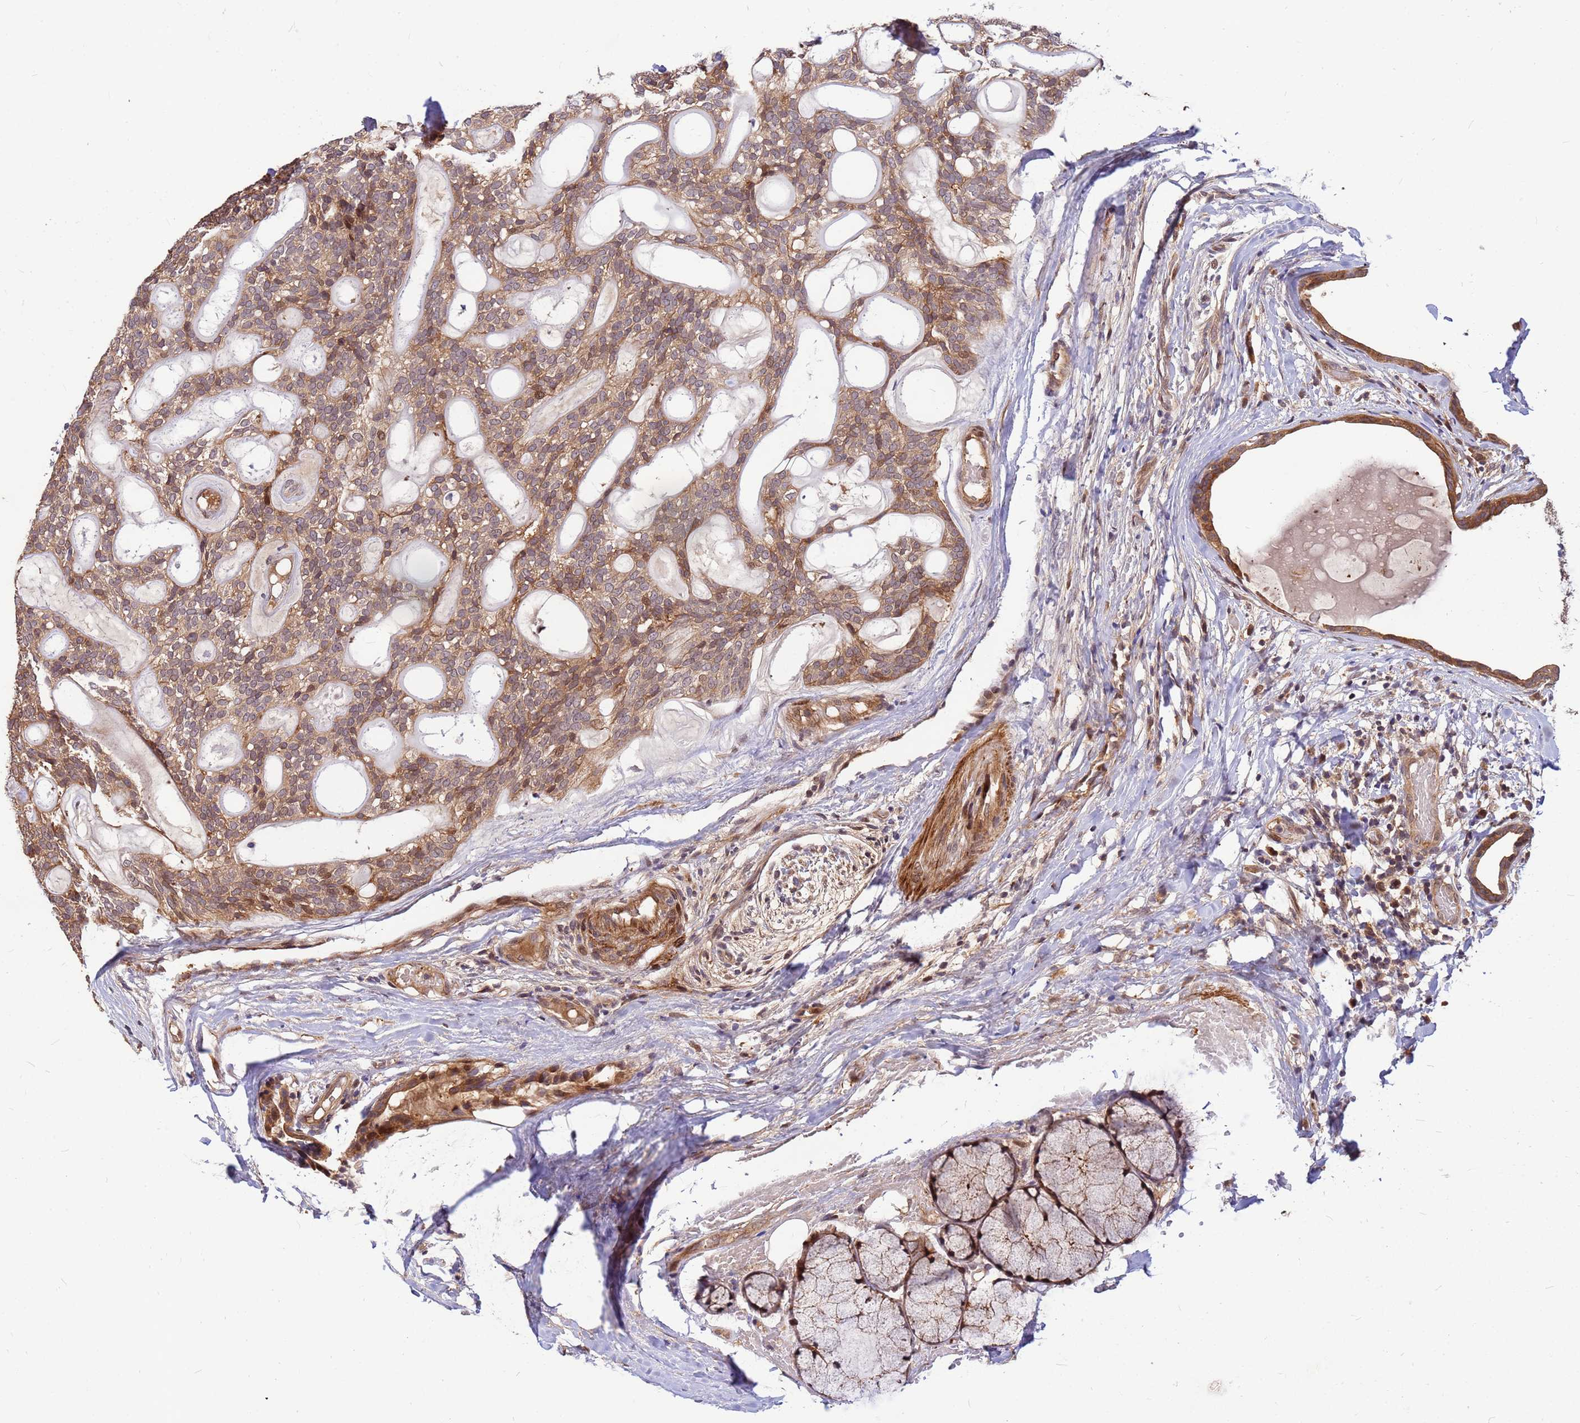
{"staining": {"intensity": "moderate", "quantity": ">75%", "location": "cytoplasmic/membranous"}, "tissue": "head and neck cancer", "cell_type": "Tumor cells", "image_type": "cancer", "snomed": [{"axis": "morphology", "description": "Adenocarcinoma, NOS"}, {"axis": "topography", "description": "Head-Neck"}], "caption": "Immunohistochemical staining of human adenocarcinoma (head and neck) displays moderate cytoplasmic/membranous protein positivity in approximately >75% of tumor cells.", "gene": "DUS4L", "patient": {"sex": "male", "age": 66}}